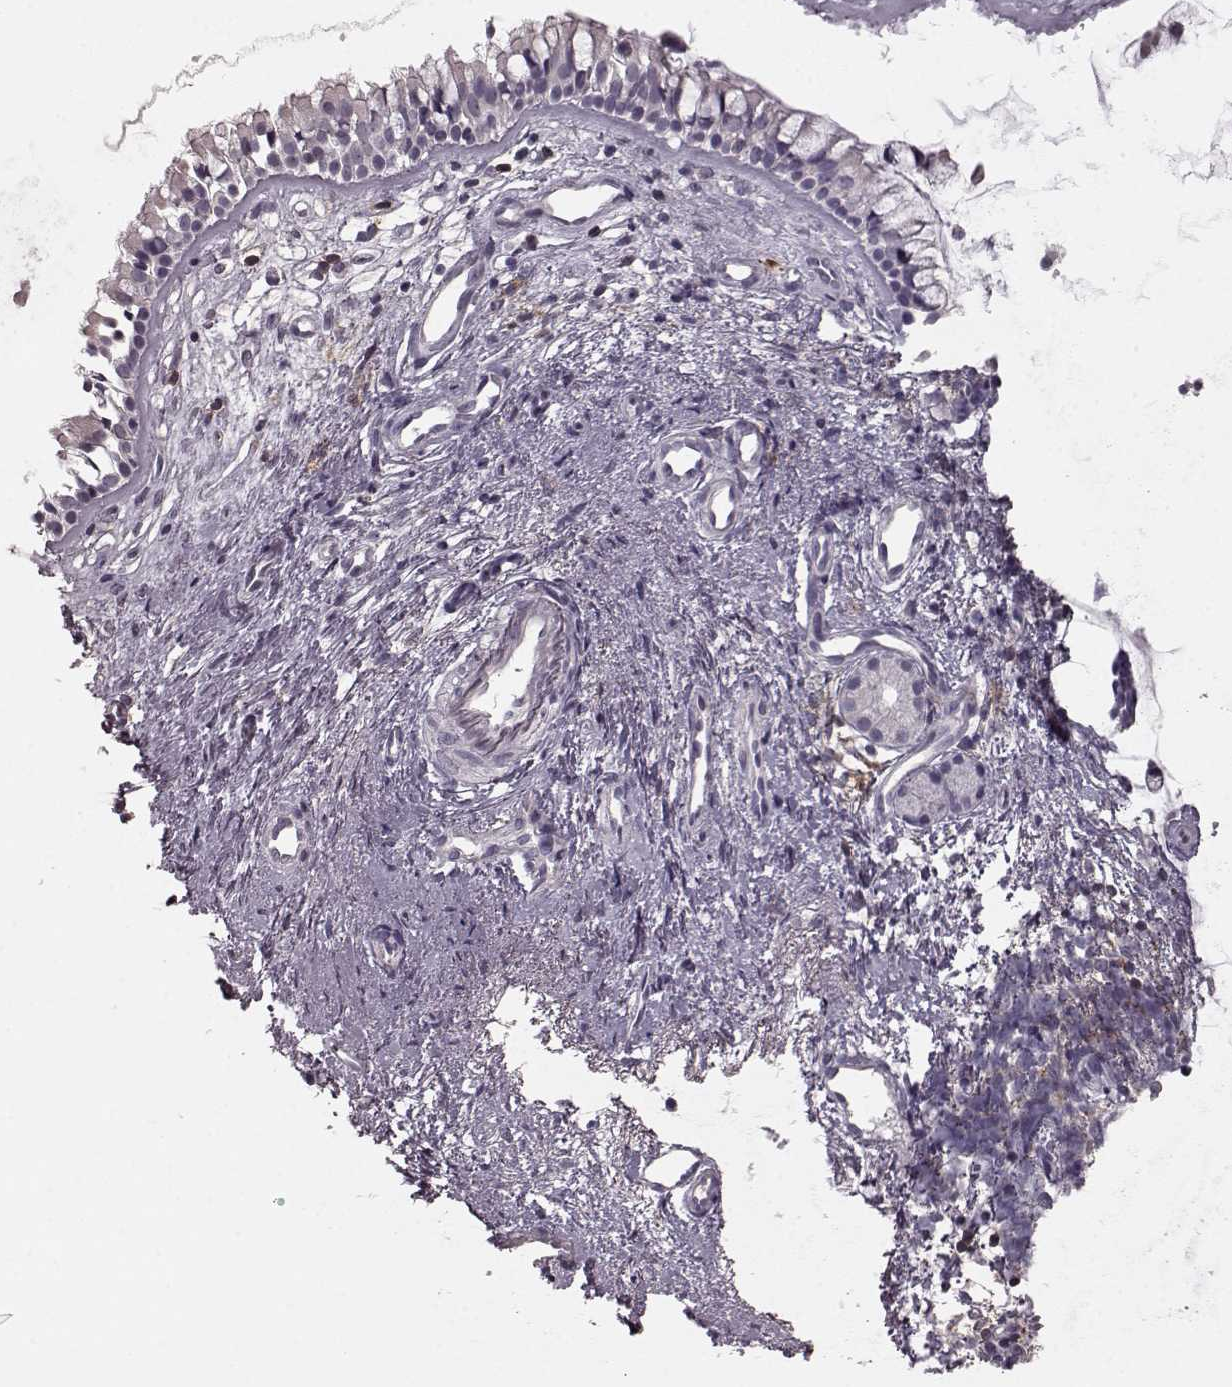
{"staining": {"intensity": "negative", "quantity": "none", "location": "none"}, "tissue": "nasopharynx", "cell_type": "Respiratory epithelial cells", "image_type": "normal", "snomed": [{"axis": "morphology", "description": "Normal tissue, NOS"}, {"axis": "topography", "description": "Nasopharynx"}], "caption": "This image is of normal nasopharynx stained with immunohistochemistry (IHC) to label a protein in brown with the nuclei are counter-stained blue. There is no expression in respiratory epithelial cells. The staining is performed using DAB (3,3'-diaminobenzidine) brown chromogen with nuclei counter-stained in using hematoxylin.", "gene": "CD28", "patient": {"sex": "female", "age": 52}}